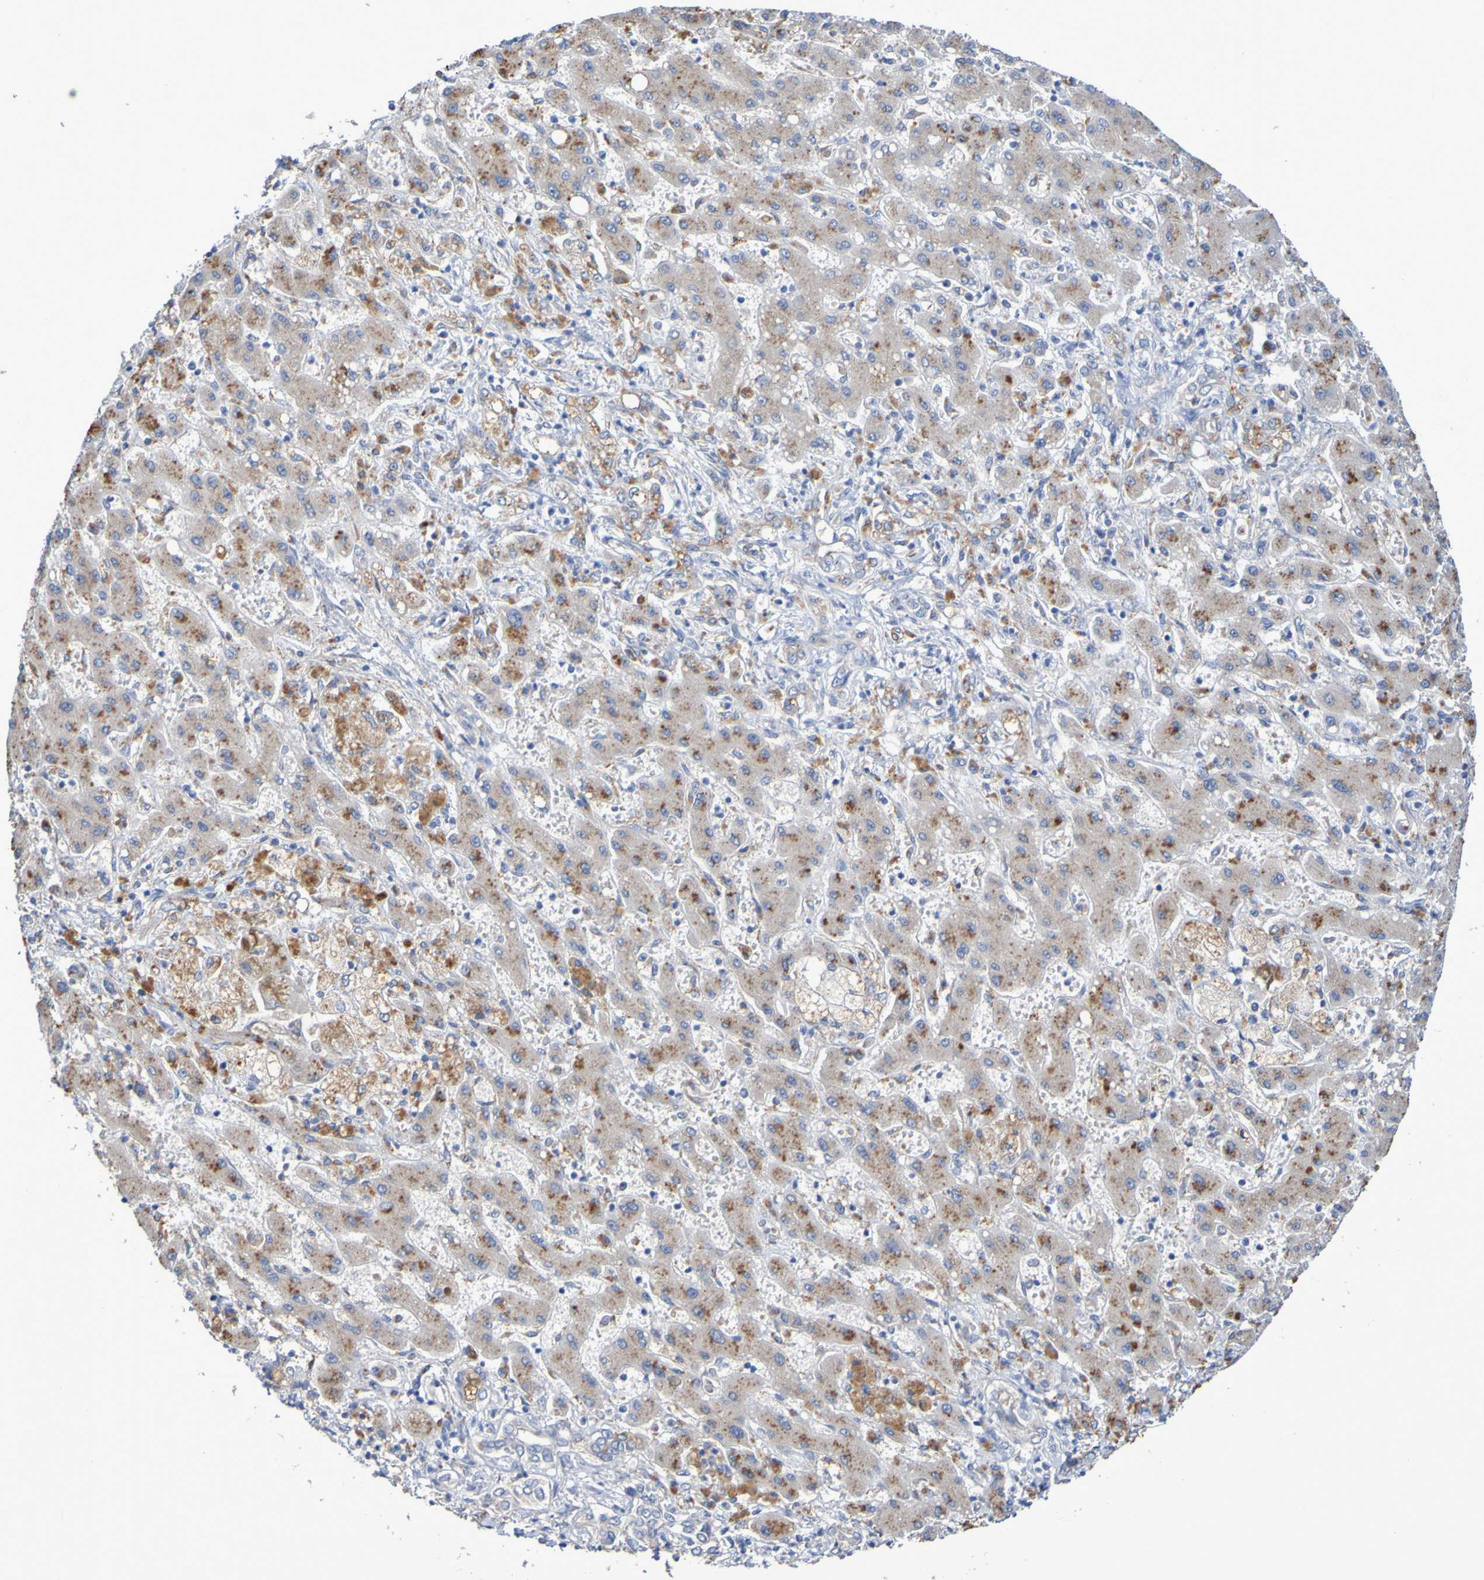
{"staining": {"intensity": "moderate", "quantity": ">75%", "location": "cytoplasmic/membranous"}, "tissue": "liver cancer", "cell_type": "Tumor cells", "image_type": "cancer", "snomed": [{"axis": "morphology", "description": "Cholangiocarcinoma"}, {"axis": "topography", "description": "Liver"}], "caption": "IHC image of liver cancer stained for a protein (brown), which reveals medium levels of moderate cytoplasmic/membranous expression in about >75% of tumor cells.", "gene": "SRPRB", "patient": {"sex": "male", "age": 50}}